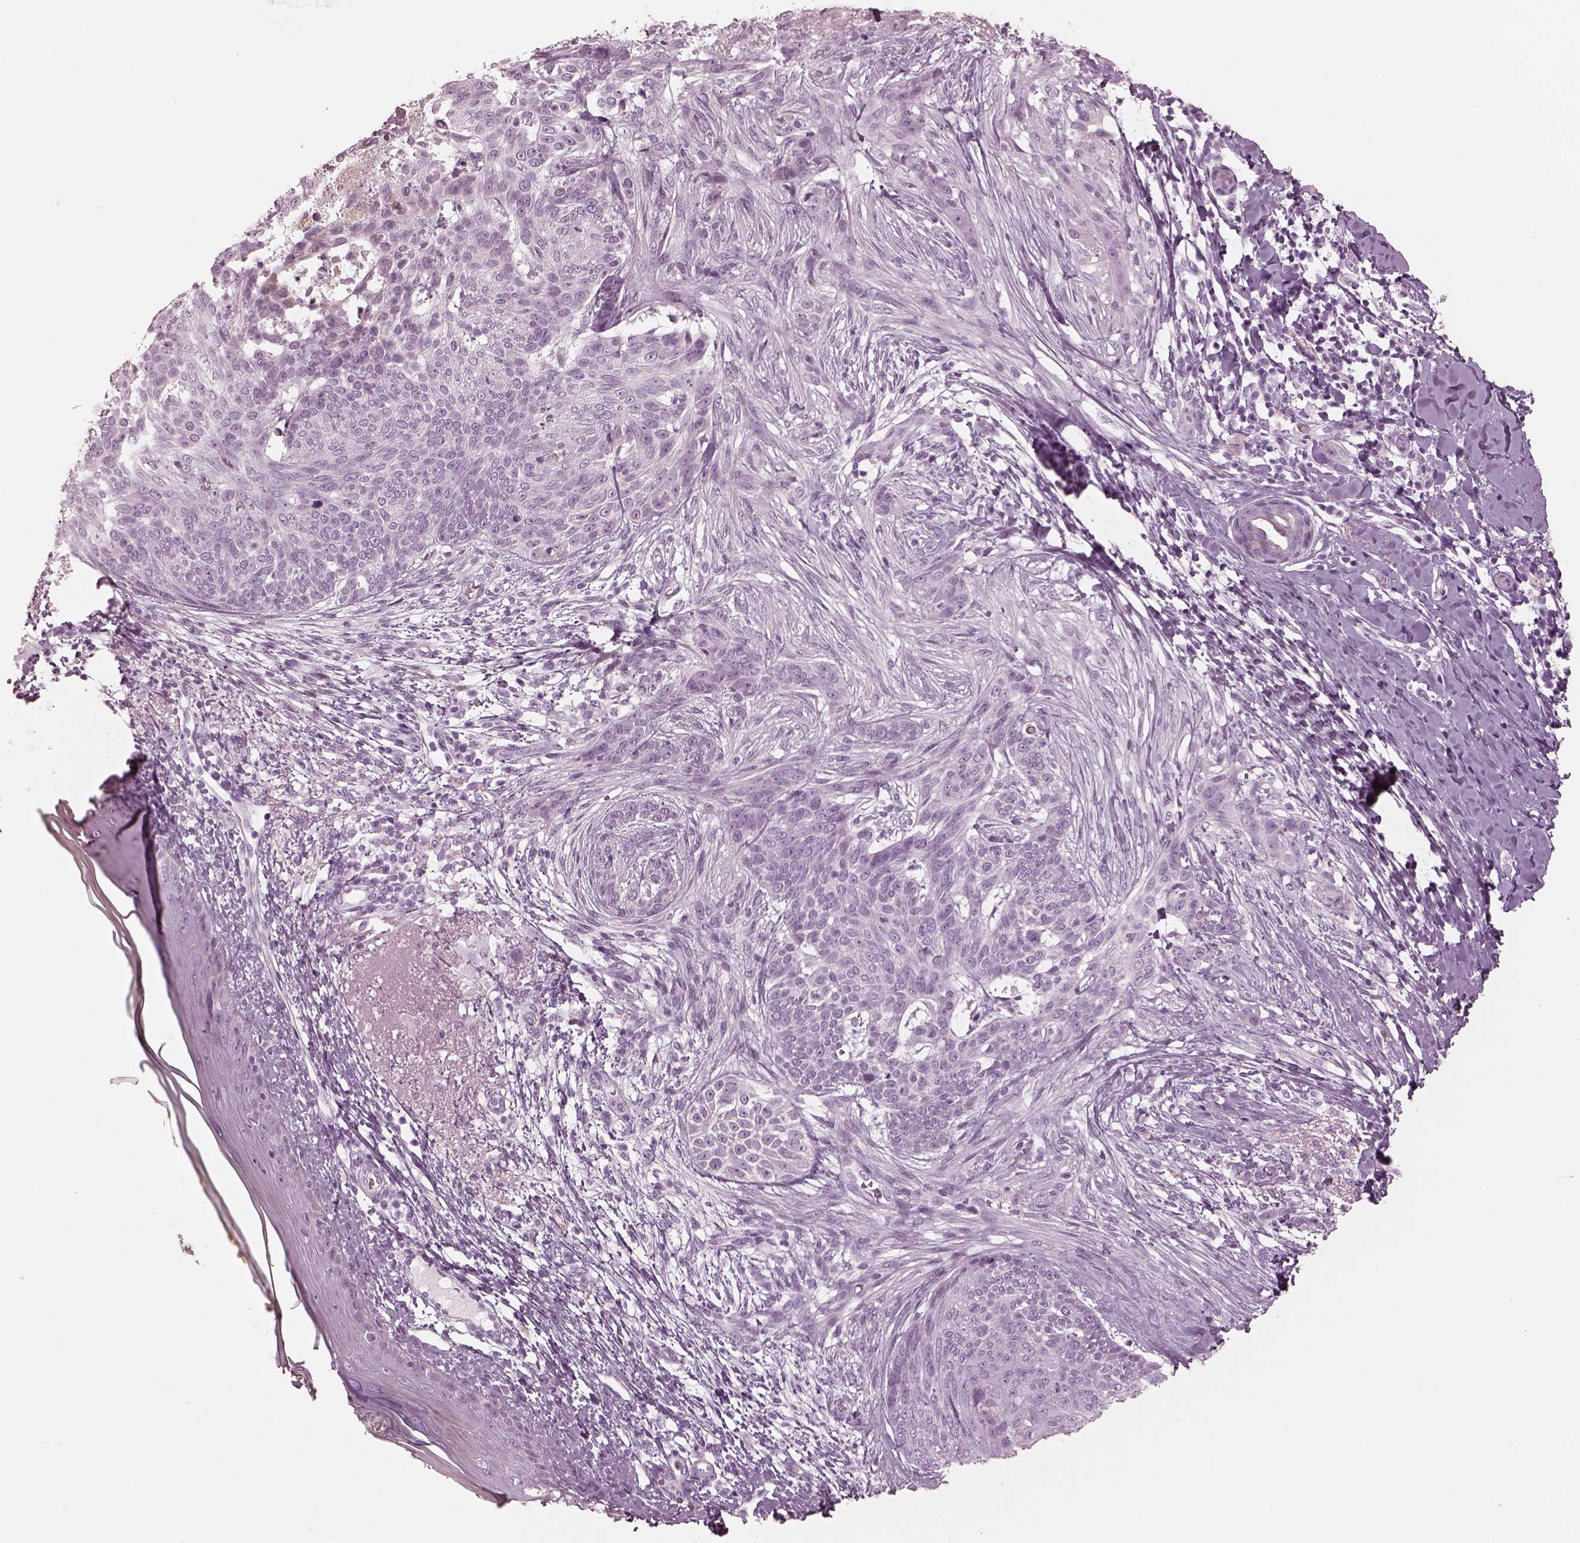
{"staining": {"intensity": "negative", "quantity": "none", "location": "none"}, "tissue": "skin cancer", "cell_type": "Tumor cells", "image_type": "cancer", "snomed": [{"axis": "morphology", "description": "Normal tissue, NOS"}, {"axis": "morphology", "description": "Basal cell carcinoma"}, {"axis": "topography", "description": "Skin"}], "caption": "Photomicrograph shows no protein expression in tumor cells of skin cancer tissue.", "gene": "OPN4", "patient": {"sex": "male", "age": 84}}